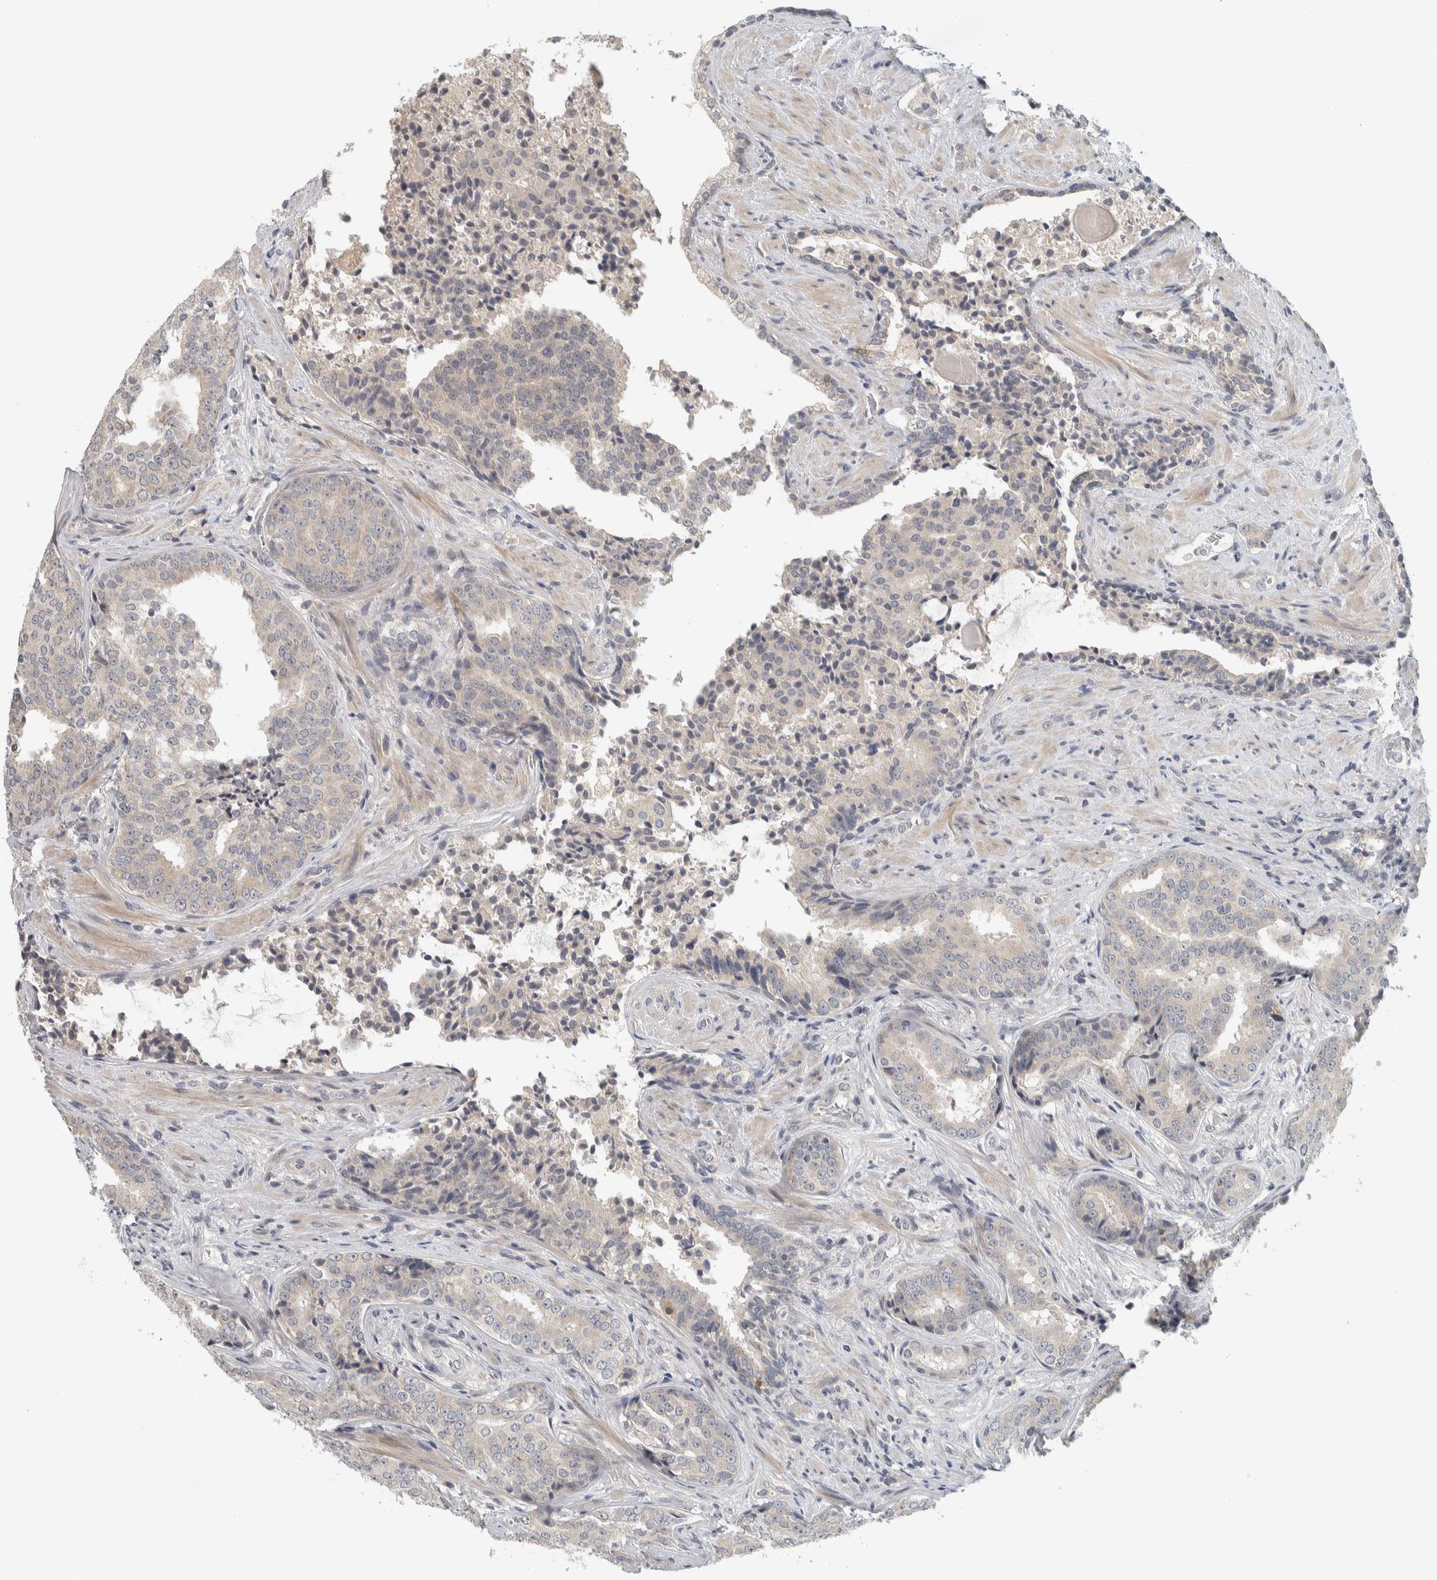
{"staining": {"intensity": "negative", "quantity": "none", "location": "none"}, "tissue": "prostate cancer", "cell_type": "Tumor cells", "image_type": "cancer", "snomed": [{"axis": "morphology", "description": "Adenocarcinoma, High grade"}, {"axis": "topography", "description": "Prostate"}], "caption": "Tumor cells show no significant protein staining in high-grade adenocarcinoma (prostate).", "gene": "AFP", "patient": {"sex": "male", "age": 71}}